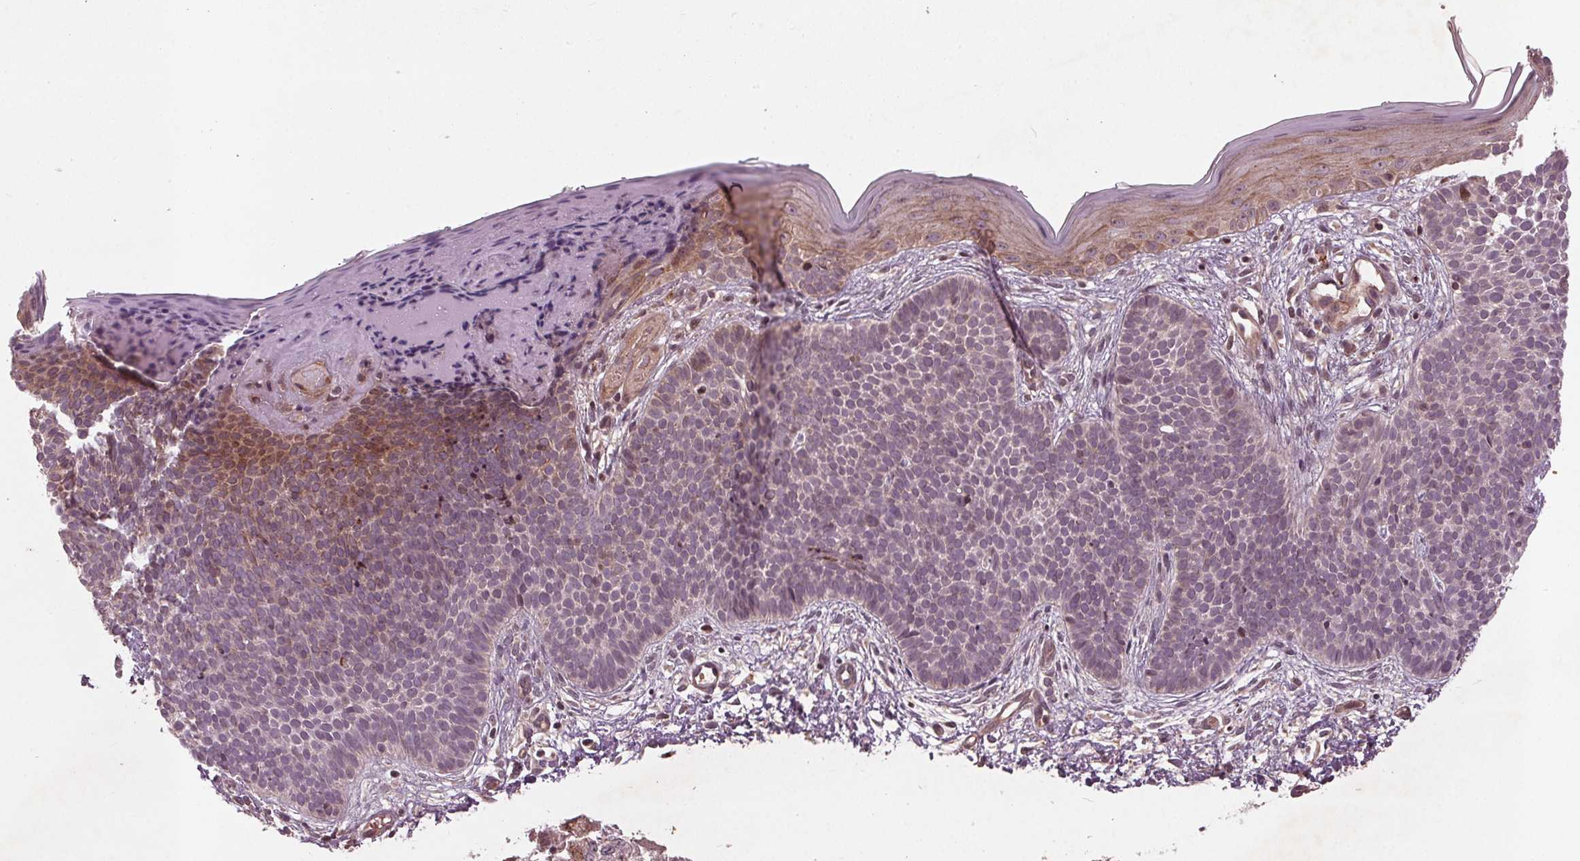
{"staining": {"intensity": "negative", "quantity": "none", "location": "none"}, "tissue": "skin cancer", "cell_type": "Tumor cells", "image_type": "cancer", "snomed": [{"axis": "morphology", "description": "Basal cell carcinoma"}, {"axis": "topography", "description": "Skin"}], "caption": "Tumor cells show no significant positivity in skin basal cell carcinoma.", "gene": "CDKL4", "patient": {"sex": "female", "age": 70}}